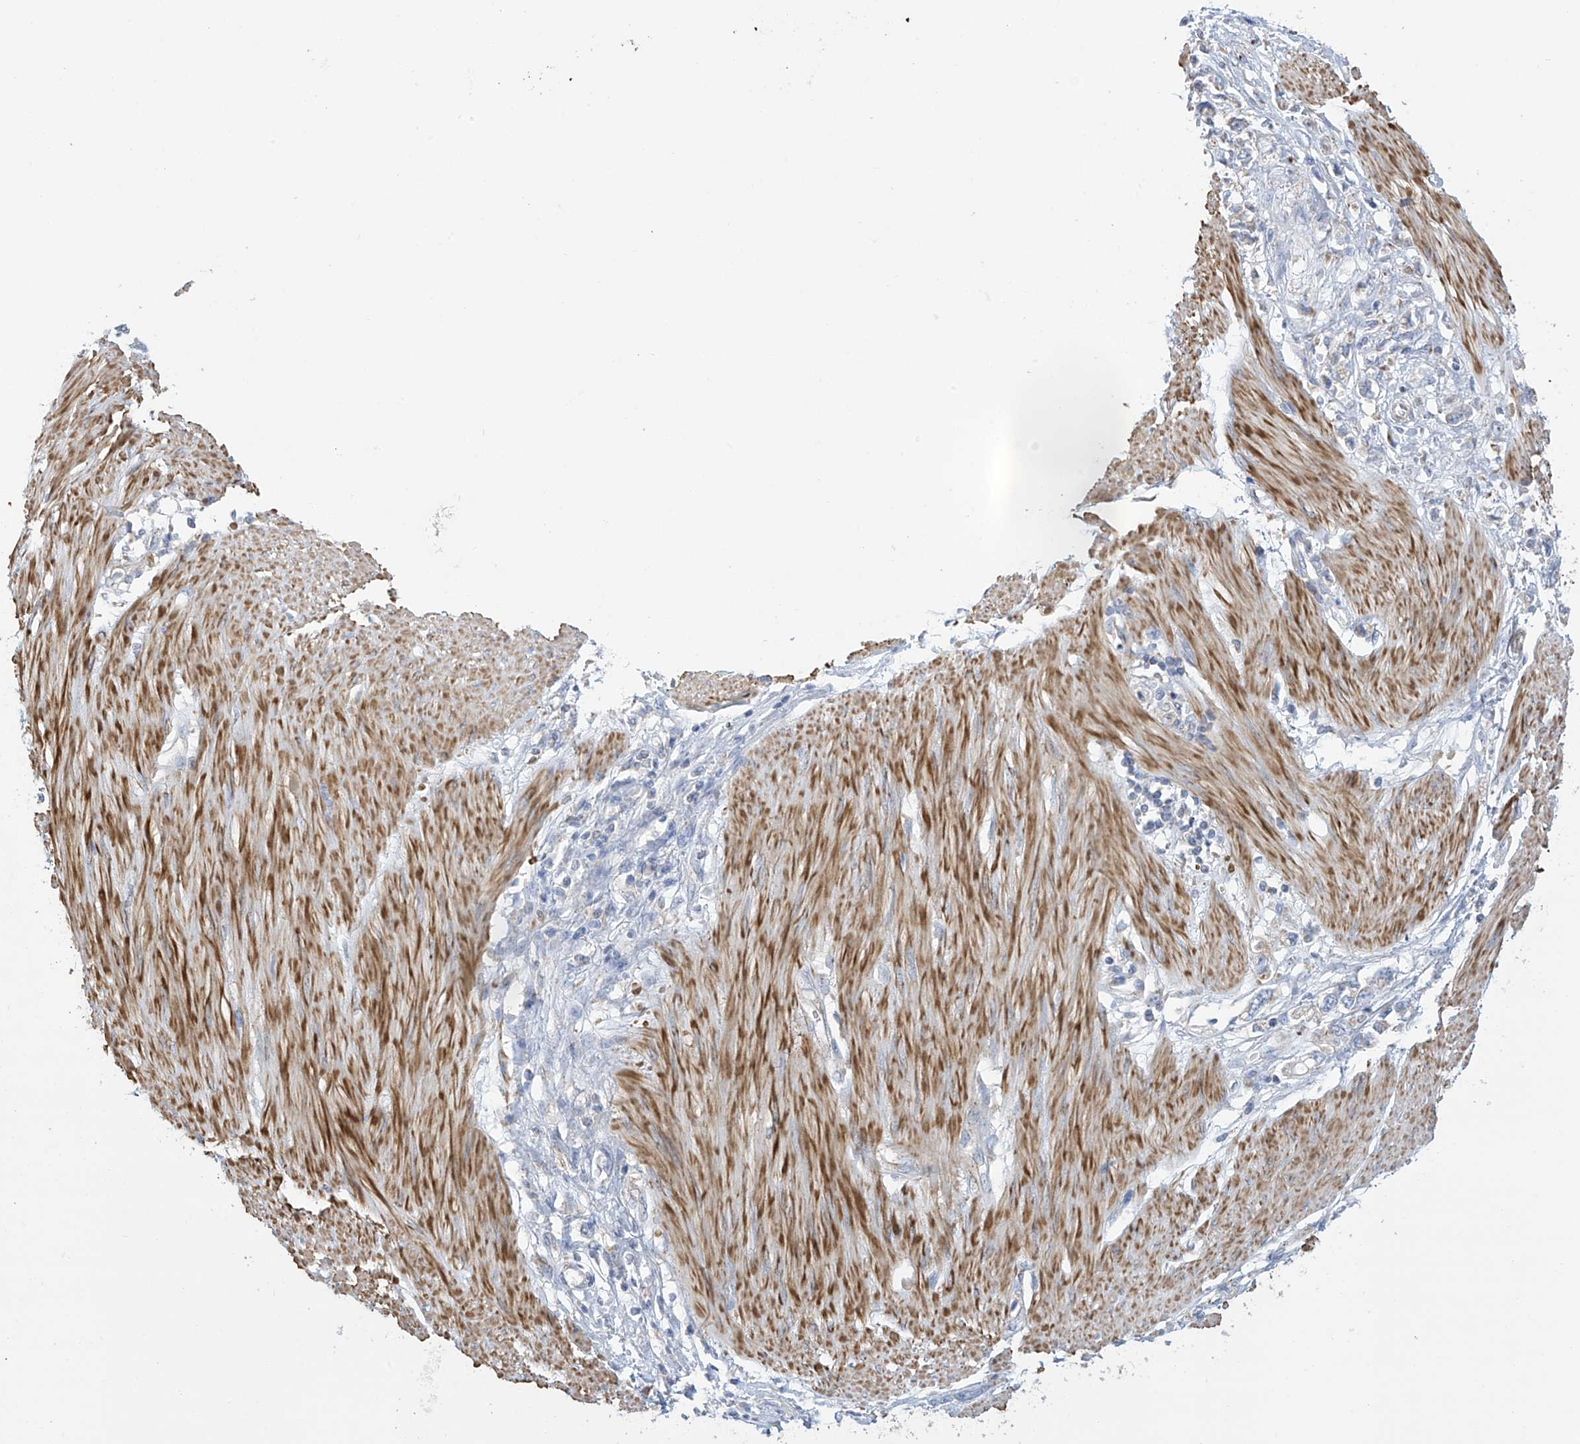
{"staining": {"intensity": "negative", "quantity": "none", "location": "none"}, "tissue": "stomach cancer", "cell_type": "Tumor cells", "image_type": "cancer", "snomed": [{"axis": "morphology", "description": "Adenocarcinoma, NOS"}, {"axis": "topography", "description": "Stomach"}], "caption": "Stomach cancer stained for a protein using immunohistochemistry (IHC) demonstrates no staining tumor cells.", "gene": "ITM2B", "patient": {"sex": "female", "age": 76}}